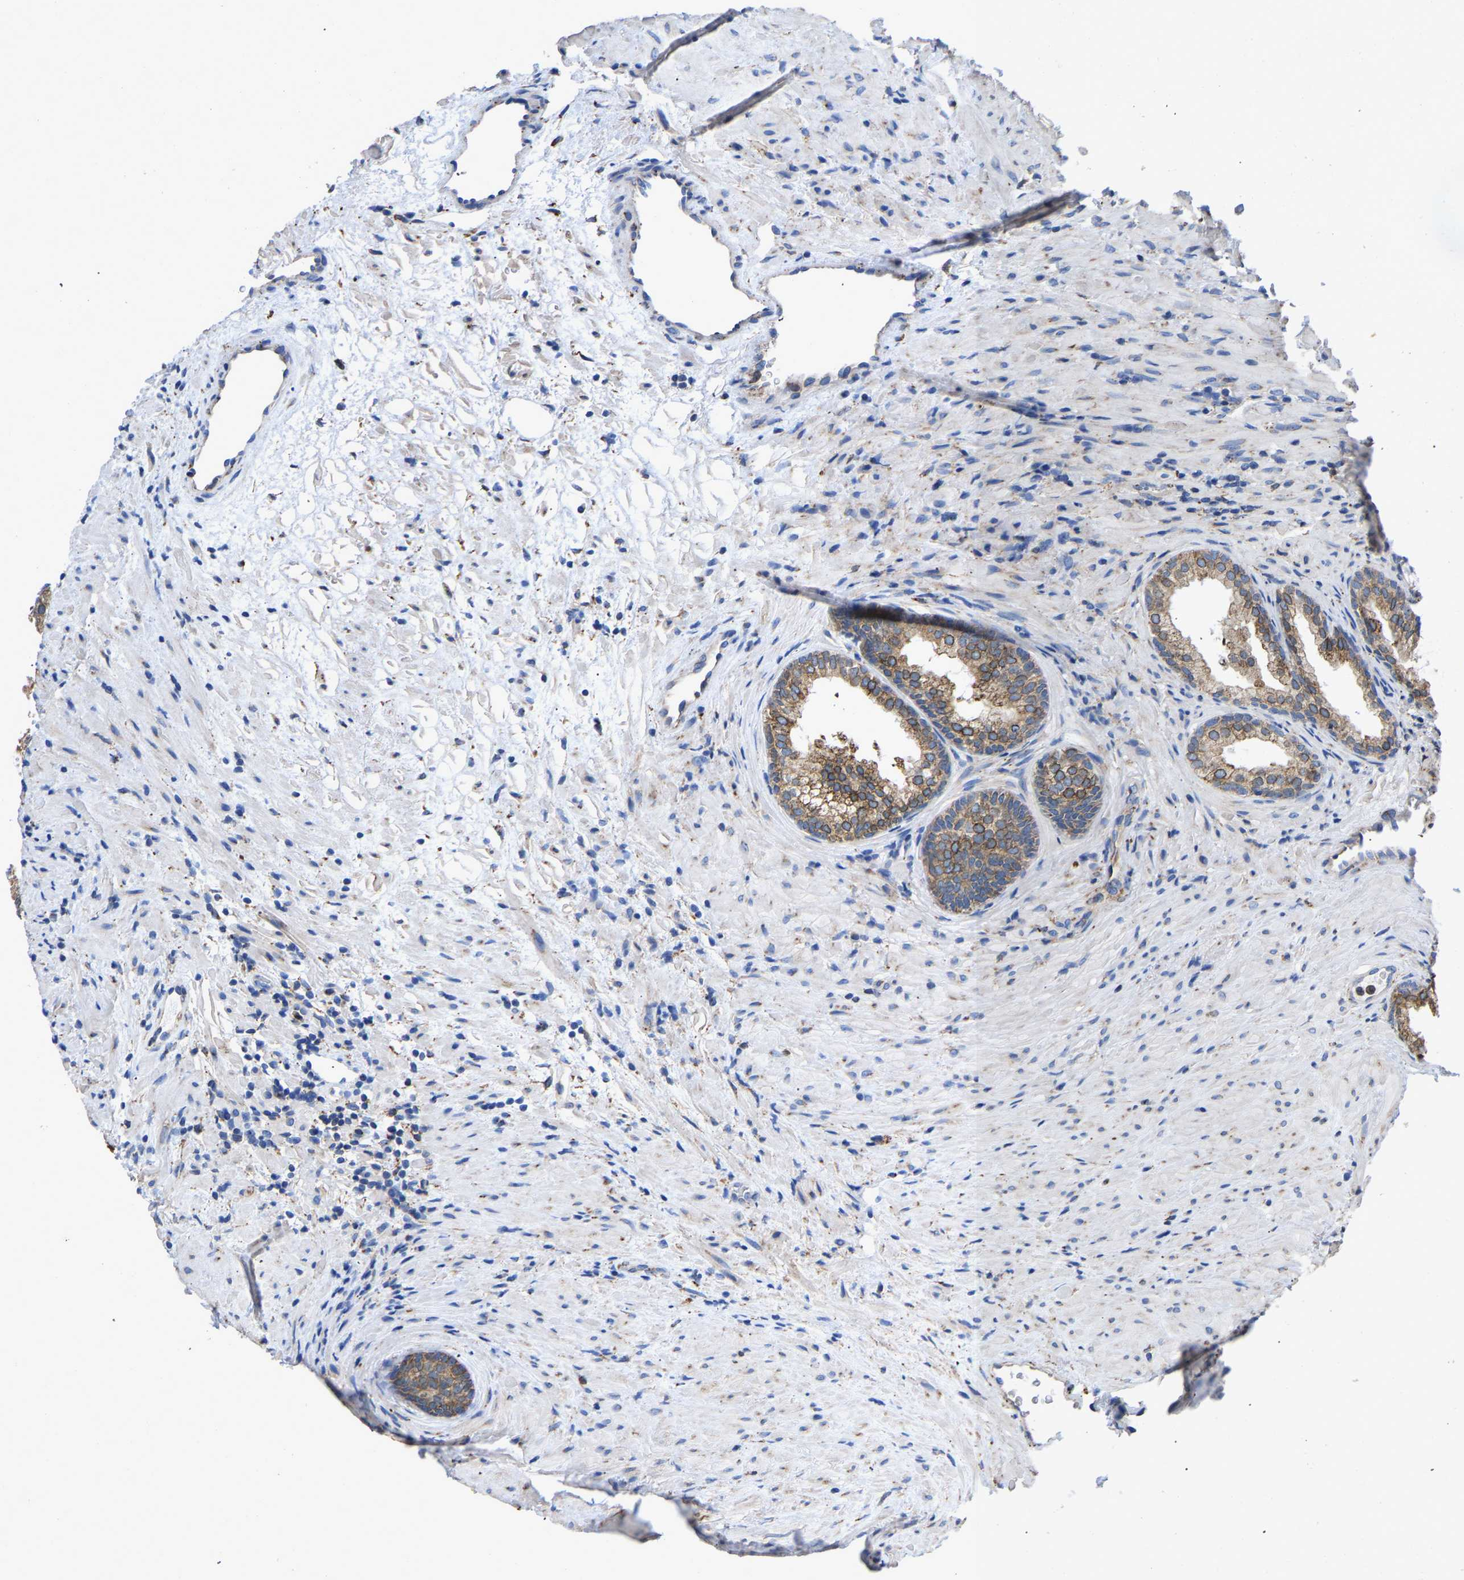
{"staining": {"intensity": "strong", "quantity": ">75%", "location": "cytoplasmic/membranous"}, "tissue": "prostate", "cell_type": "Glandular cells", "image_type": "normal", "snomed": [{"axis": "morphology", "description": "Normal tissue, NOS"}, {"axis": "topography", "description": "Prostate"}], "caption": "The photomicrograph displays immunohistochemical staining of unremarkable prostate. There is strong cytoplasmic/membranous staining is seen in approximately >75% of glandular cells.", "gene": "P4HB", "patient": {"sex": "male", "age": 76}}